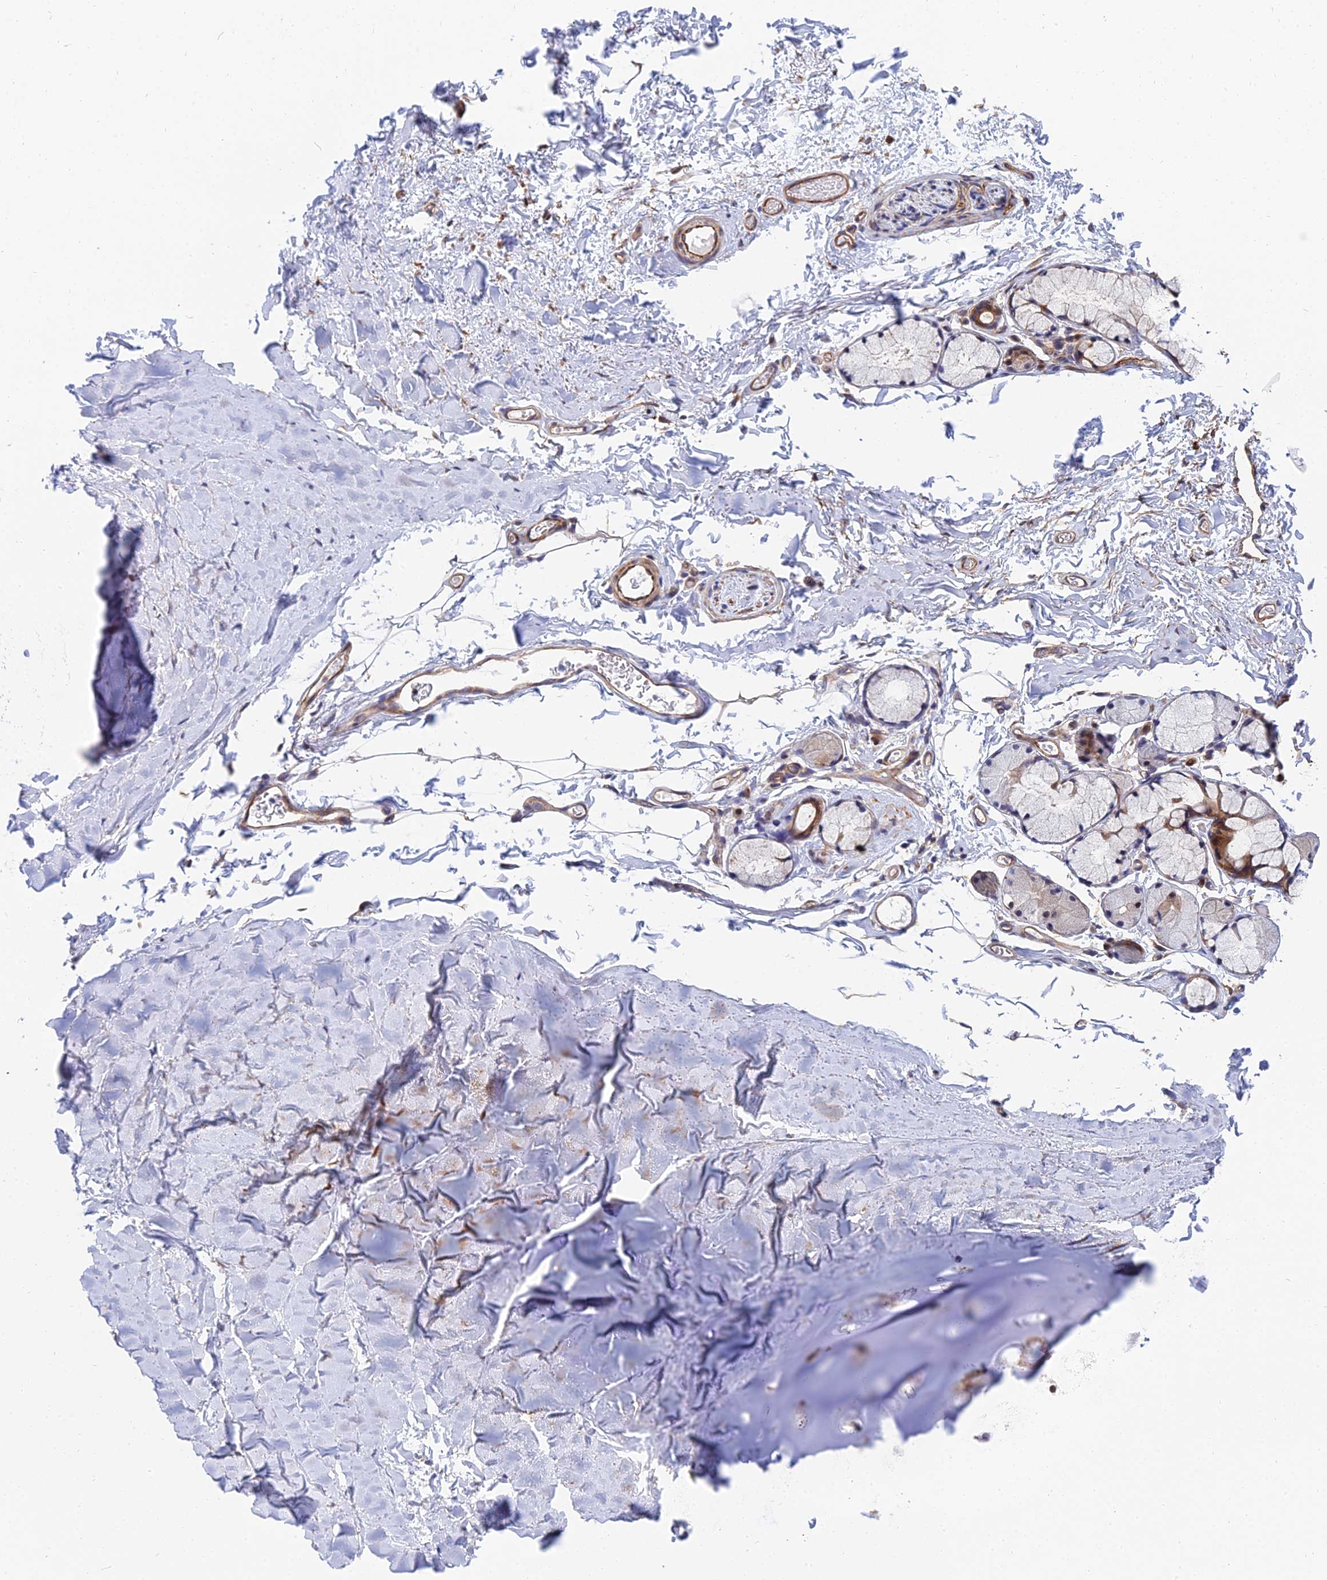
{"staining": {"intensity": "negative", "quantity": "none", "location": "none"}, "tissue": "adipose tissue", "cell_type": "Adipocytes", "image_type": "normal", "snomed": [{"axis": "morphology", "description": "Normal tissue, NOS"}, {"axis": "topography", "description": "Bronchus"}], "caption": "DAB (3,3'-diaminobenzidine) immunohistochemical staining of normal human adipose tissue exhibits no significant positivity in adipocytes. (DAB (3,3'-diaminobenzidine) immunohistochemistry (IHC) visualized using brightfield microscopy, high magnification).", "gene": "TRIM43B", "patient": {"sex": "female", "age": 73}}